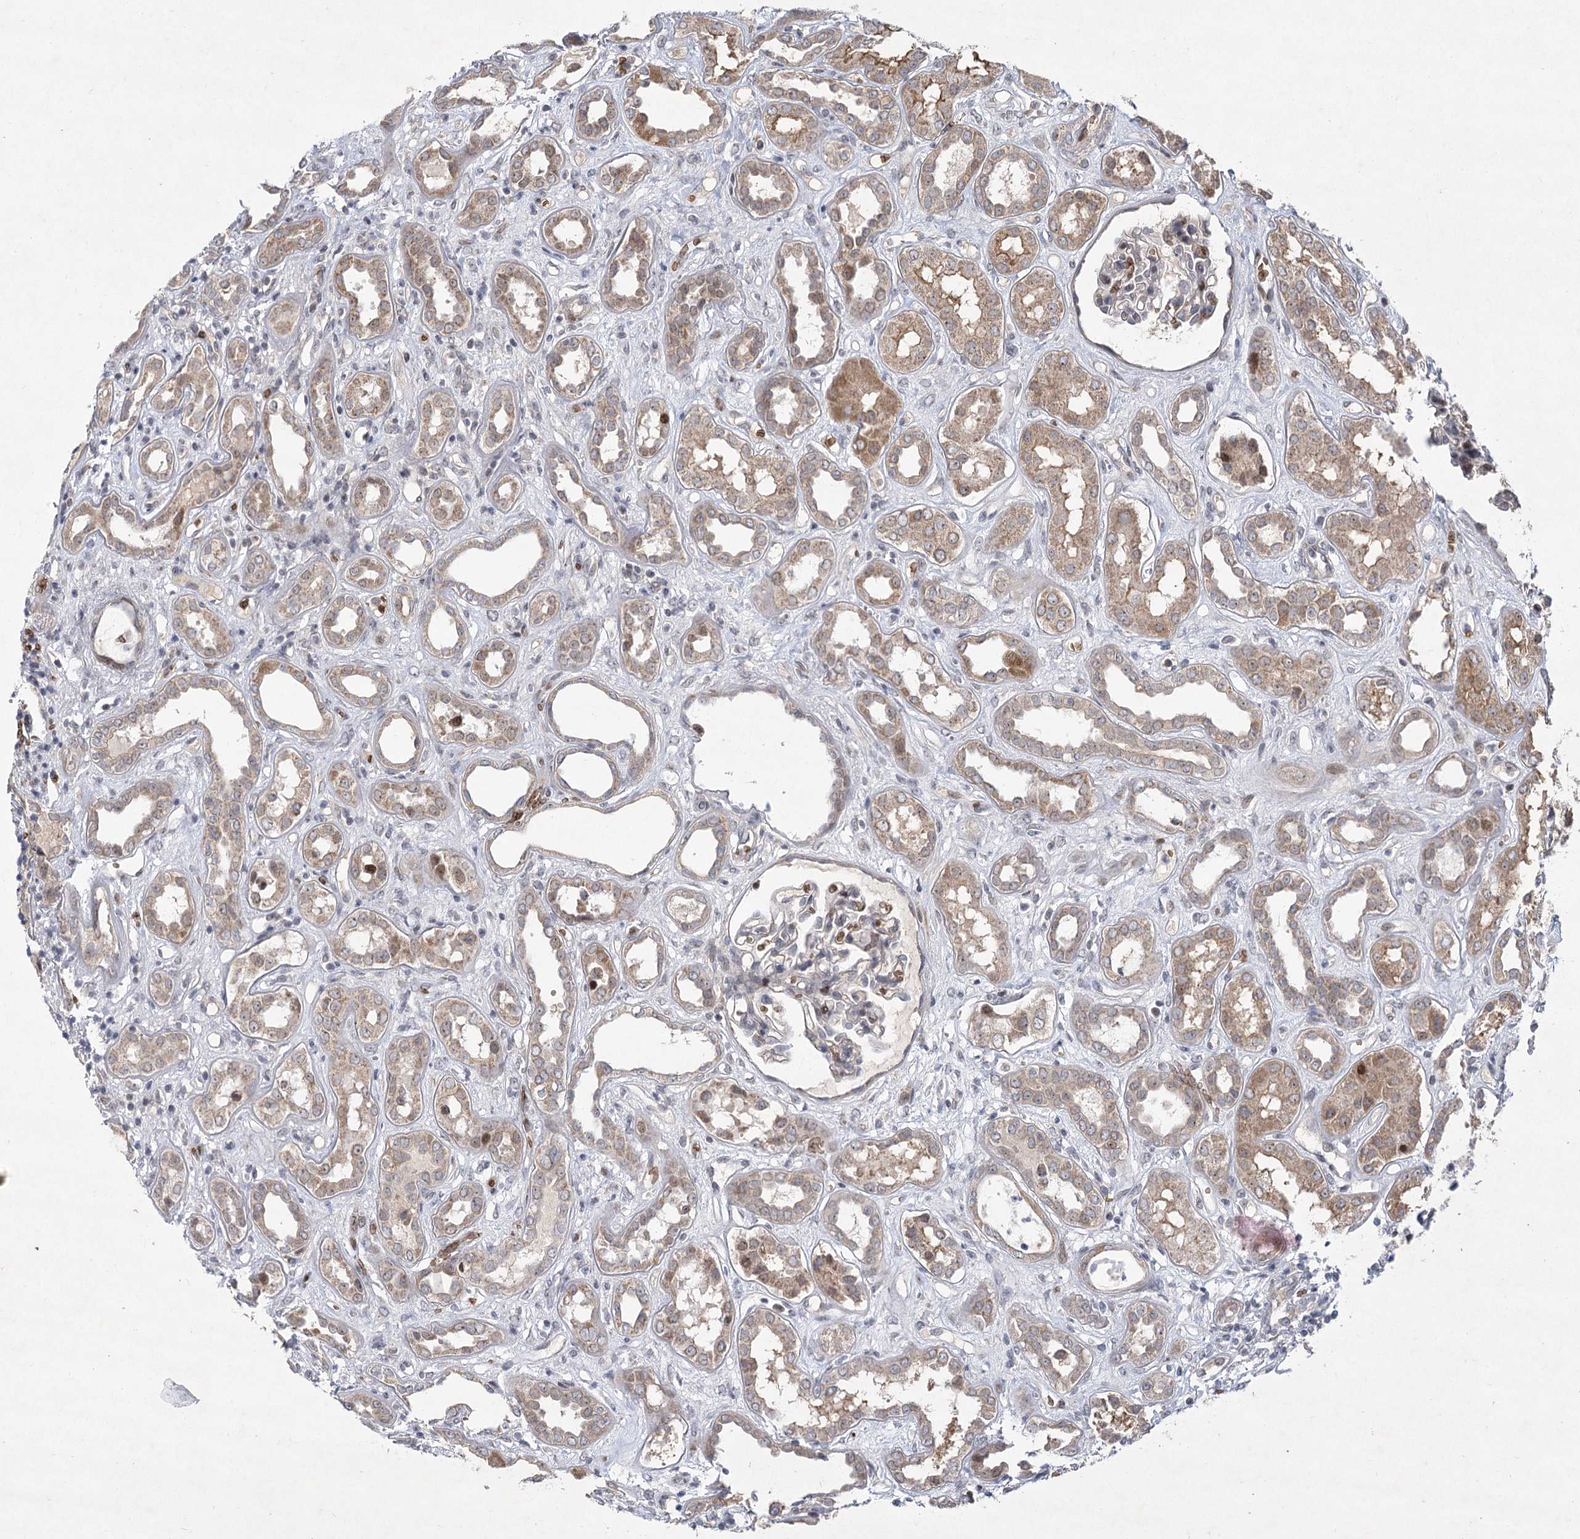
{"staining": {"intensity": "moderate", "quantity": "<25%", "location": "nuclear"}, "tissue": "kidney", "cell_type": "Cells in glomeruli", "image_type": "normal", "snomed": [{"axis": "morphology", "description": "Normal tissue, NOS"}, {"axis": "topography", "description": "Kidney"}], "caption": "Moderate nuclear staining for a protein is identified in approximately <25% of cells in glomeruli of unremarkable kidney using immunohistochemistry (IHC).", "gene": "NSMCE4A", "patient": {"sex": "male", "age": 59}}